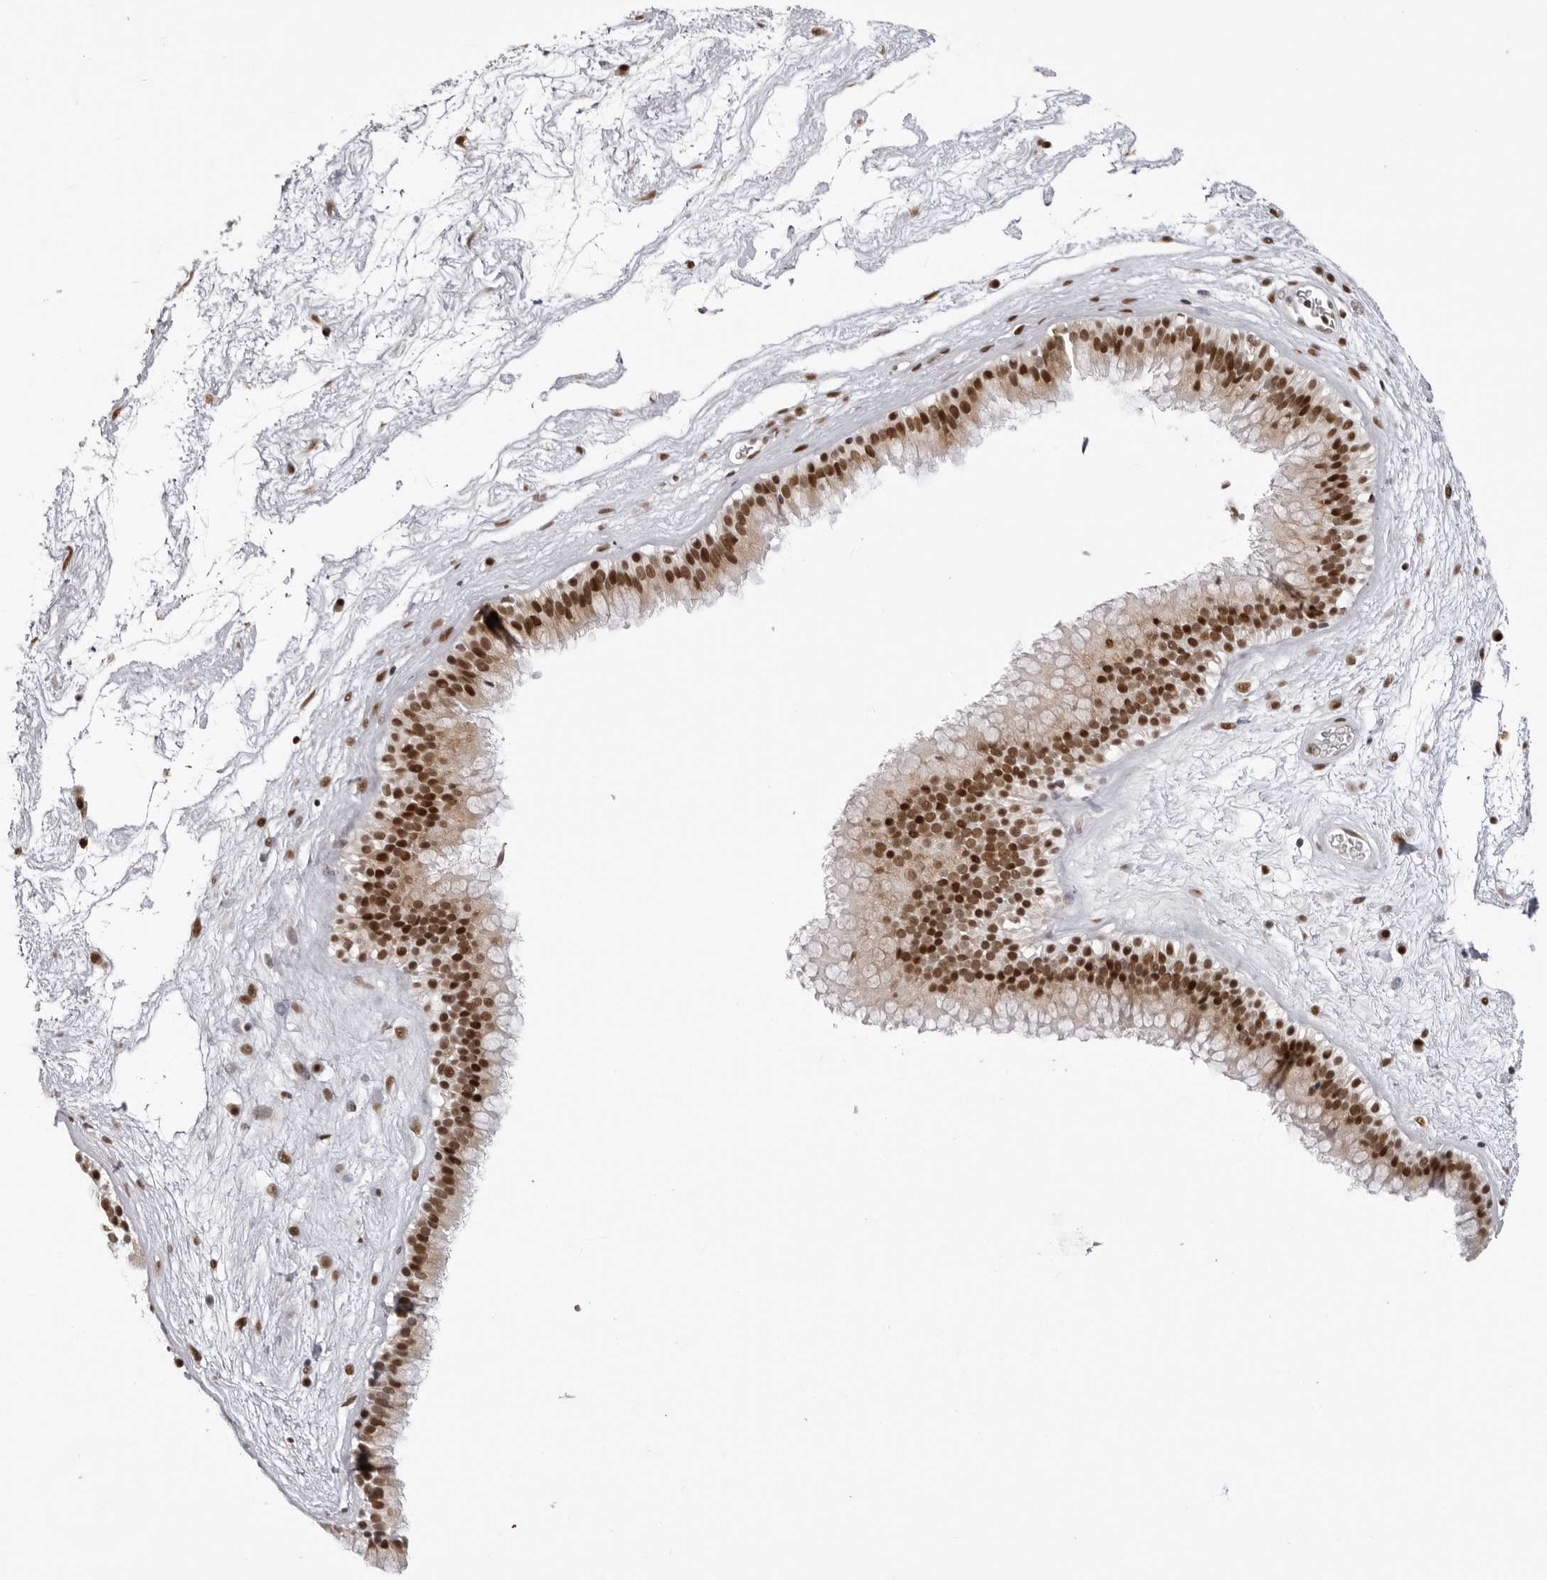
{"staining": {"intensity": "moderate", "quantity": ">75%", "location": "nuclear"}, "tissue": "nasopharynx", "cell_type": "Respiratory epithelial cells", "image_type": "normal", "snomed": [{"axis": "morphology", "description": "Normal tissue, NOS"}, {"axis": "morphology", "description": "Inflammation, NOS"}, {"axis": "topography", "description": "Nasopharynx"}], "caption": "Normal nasopharynx was stained to show a protein in brown. There is medium levels of moderate nuclear expression in approximately >75% of respiratory epithelial cells.", "gene": "HEXIM2", "patient": {"sex": "male", "age": 48}}